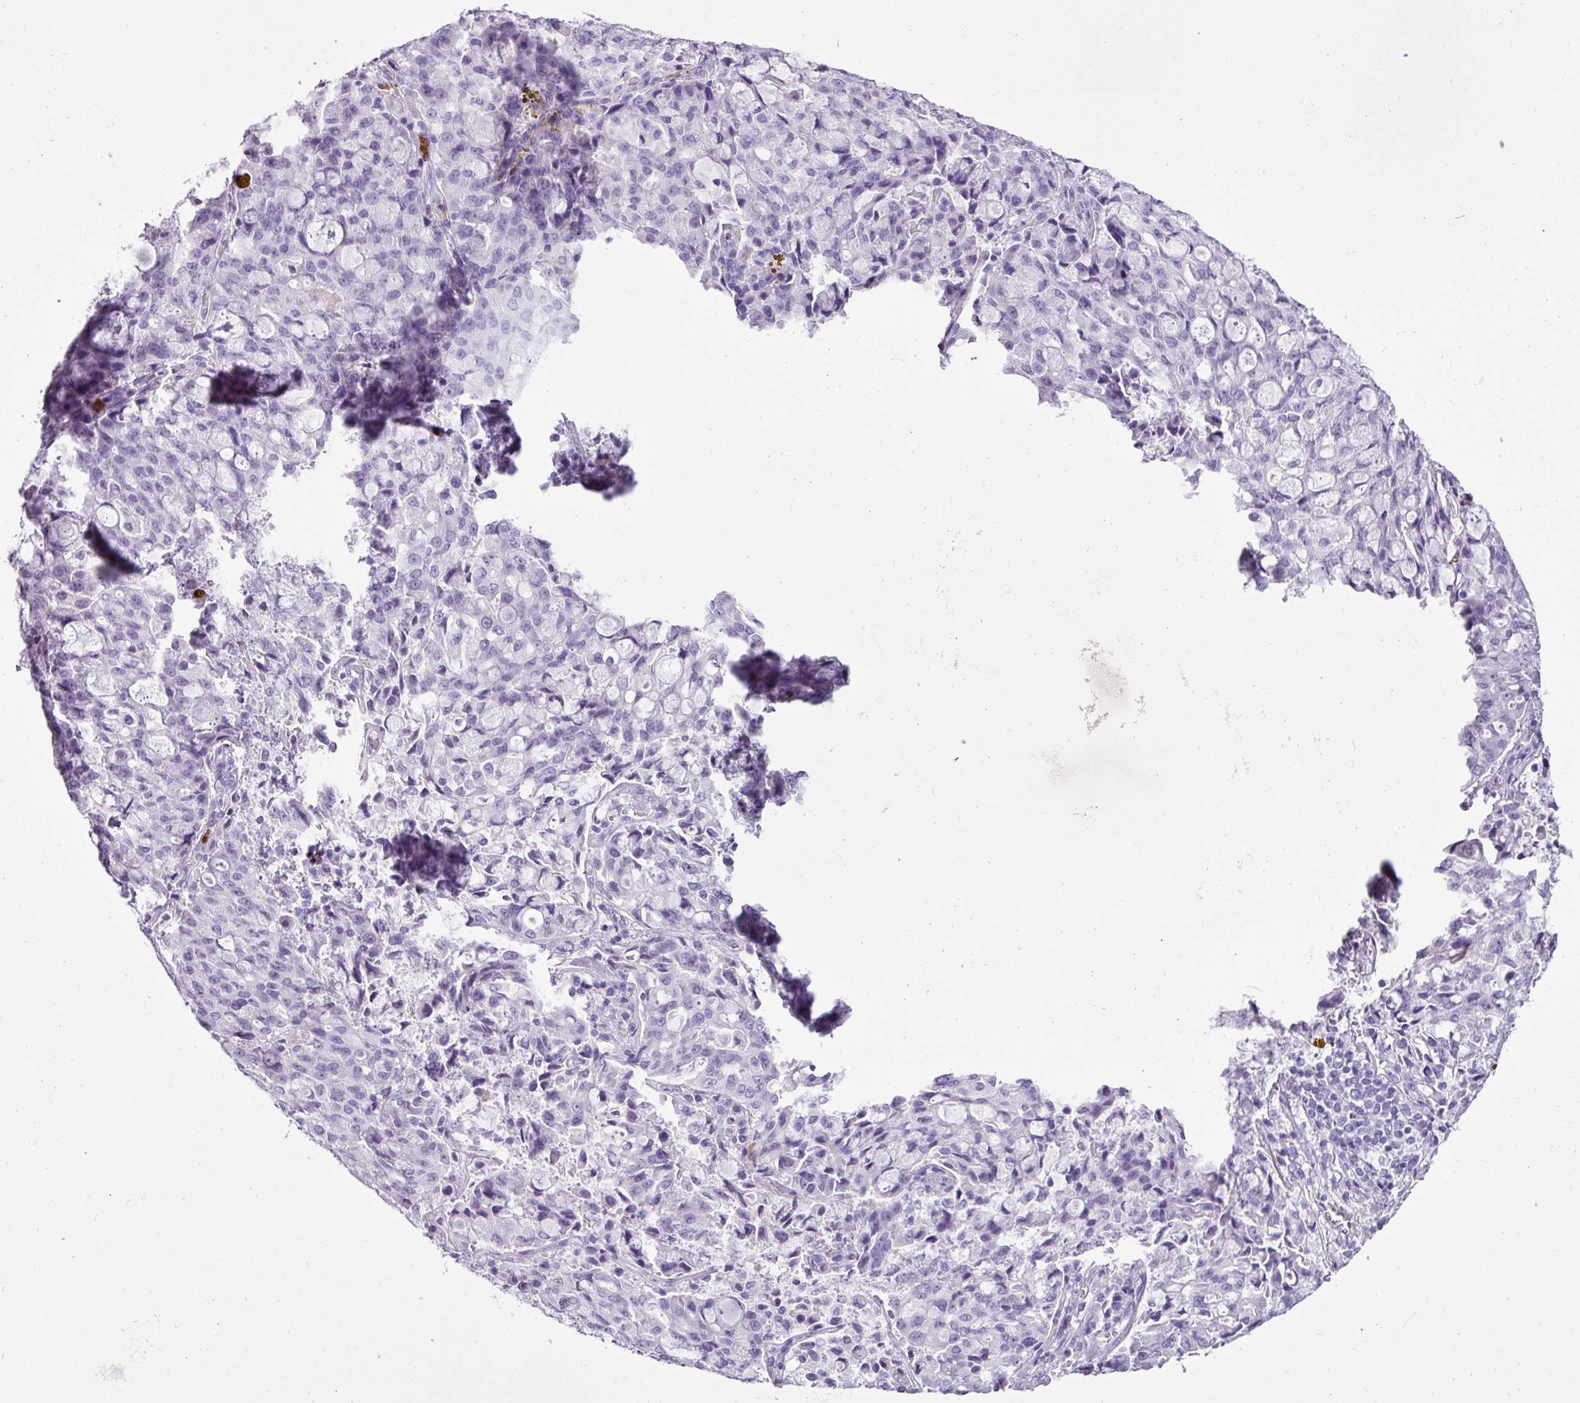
{"staining": {"intensity": "negative", "quantity": "none", "location": "none"}, "tissue": "lung cancer", "cell_type": "Tumor cells", "image_type": "cancer", "snomed": [{"axis": "morphology", "description": "Adenocarcinoma, NOS"}, {"axis": "topography", "description": "Lung"}], "caption": "DAB immunohistochemical staining of lung cancer demonstrates no significant staining in tumor cells. (DAB IHC with hematoxylin counter stain).", "gene": "LILRB4", "patient": {"sex": "female", "age": 44}}